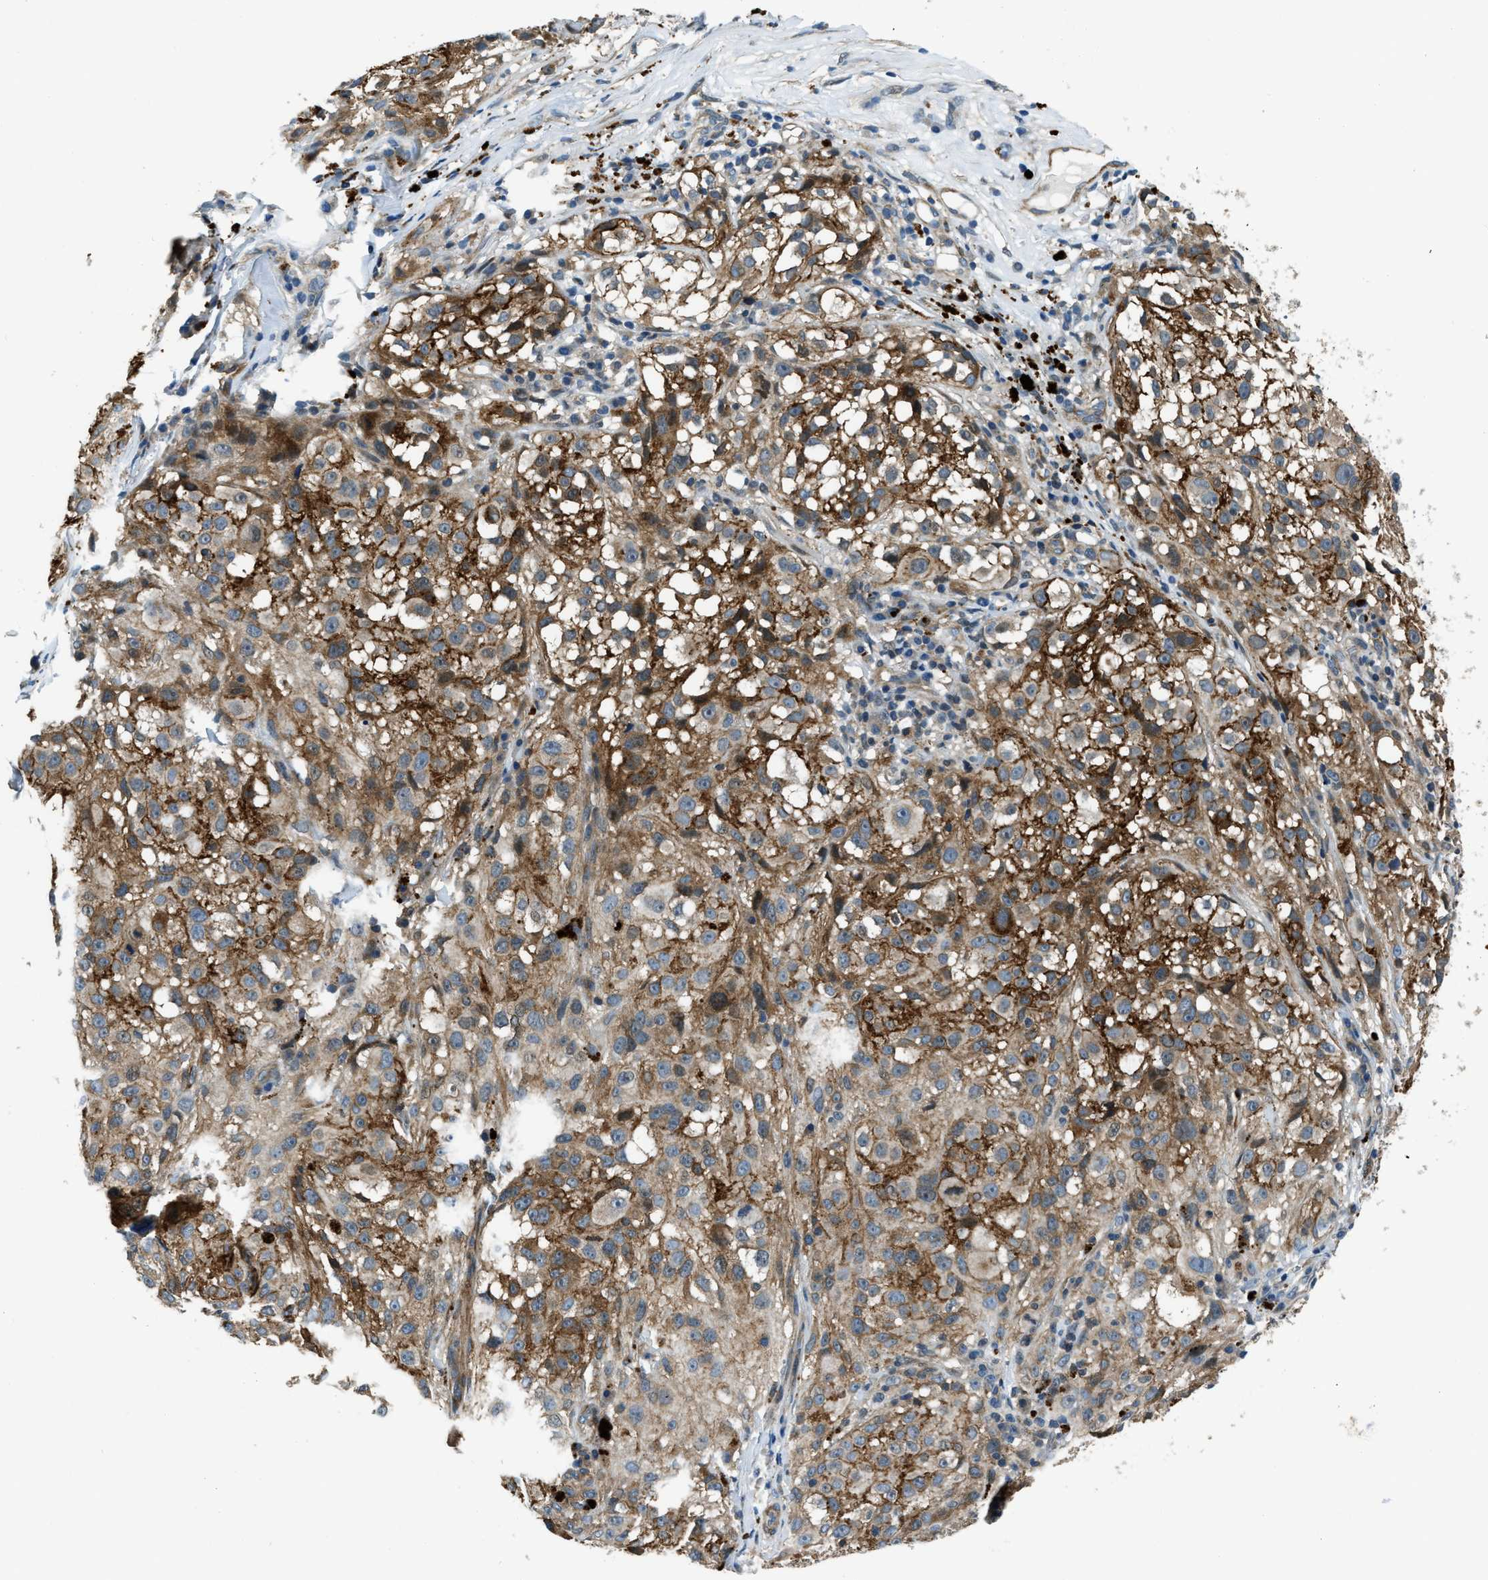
{"staining": {"intensity": "moderate", "quantity": ">75%", "location": "cytoplasmic/membranous"}, "tissue": "melanoma", "cell_type": "Tumor cells", "image_type": "cancer", "snomed": [{"axis": "morphology", "description": "Necrosis, NOS"}, {"axis": "morphology", "description": "Malignant melanoma, NOS"}, {"axis": "topography", "description": "Skin"}], "caption": "Immunohistochemical staining of melanoma shows medium levels of moderate cytoplasmic/membranous staining in about >75% of tumor cells. Ihc stains the protein of interest in brown and the nuclei are stained blue.", "gene": "NUDCD3", "patient": {"sex": "female", "age": 87}}